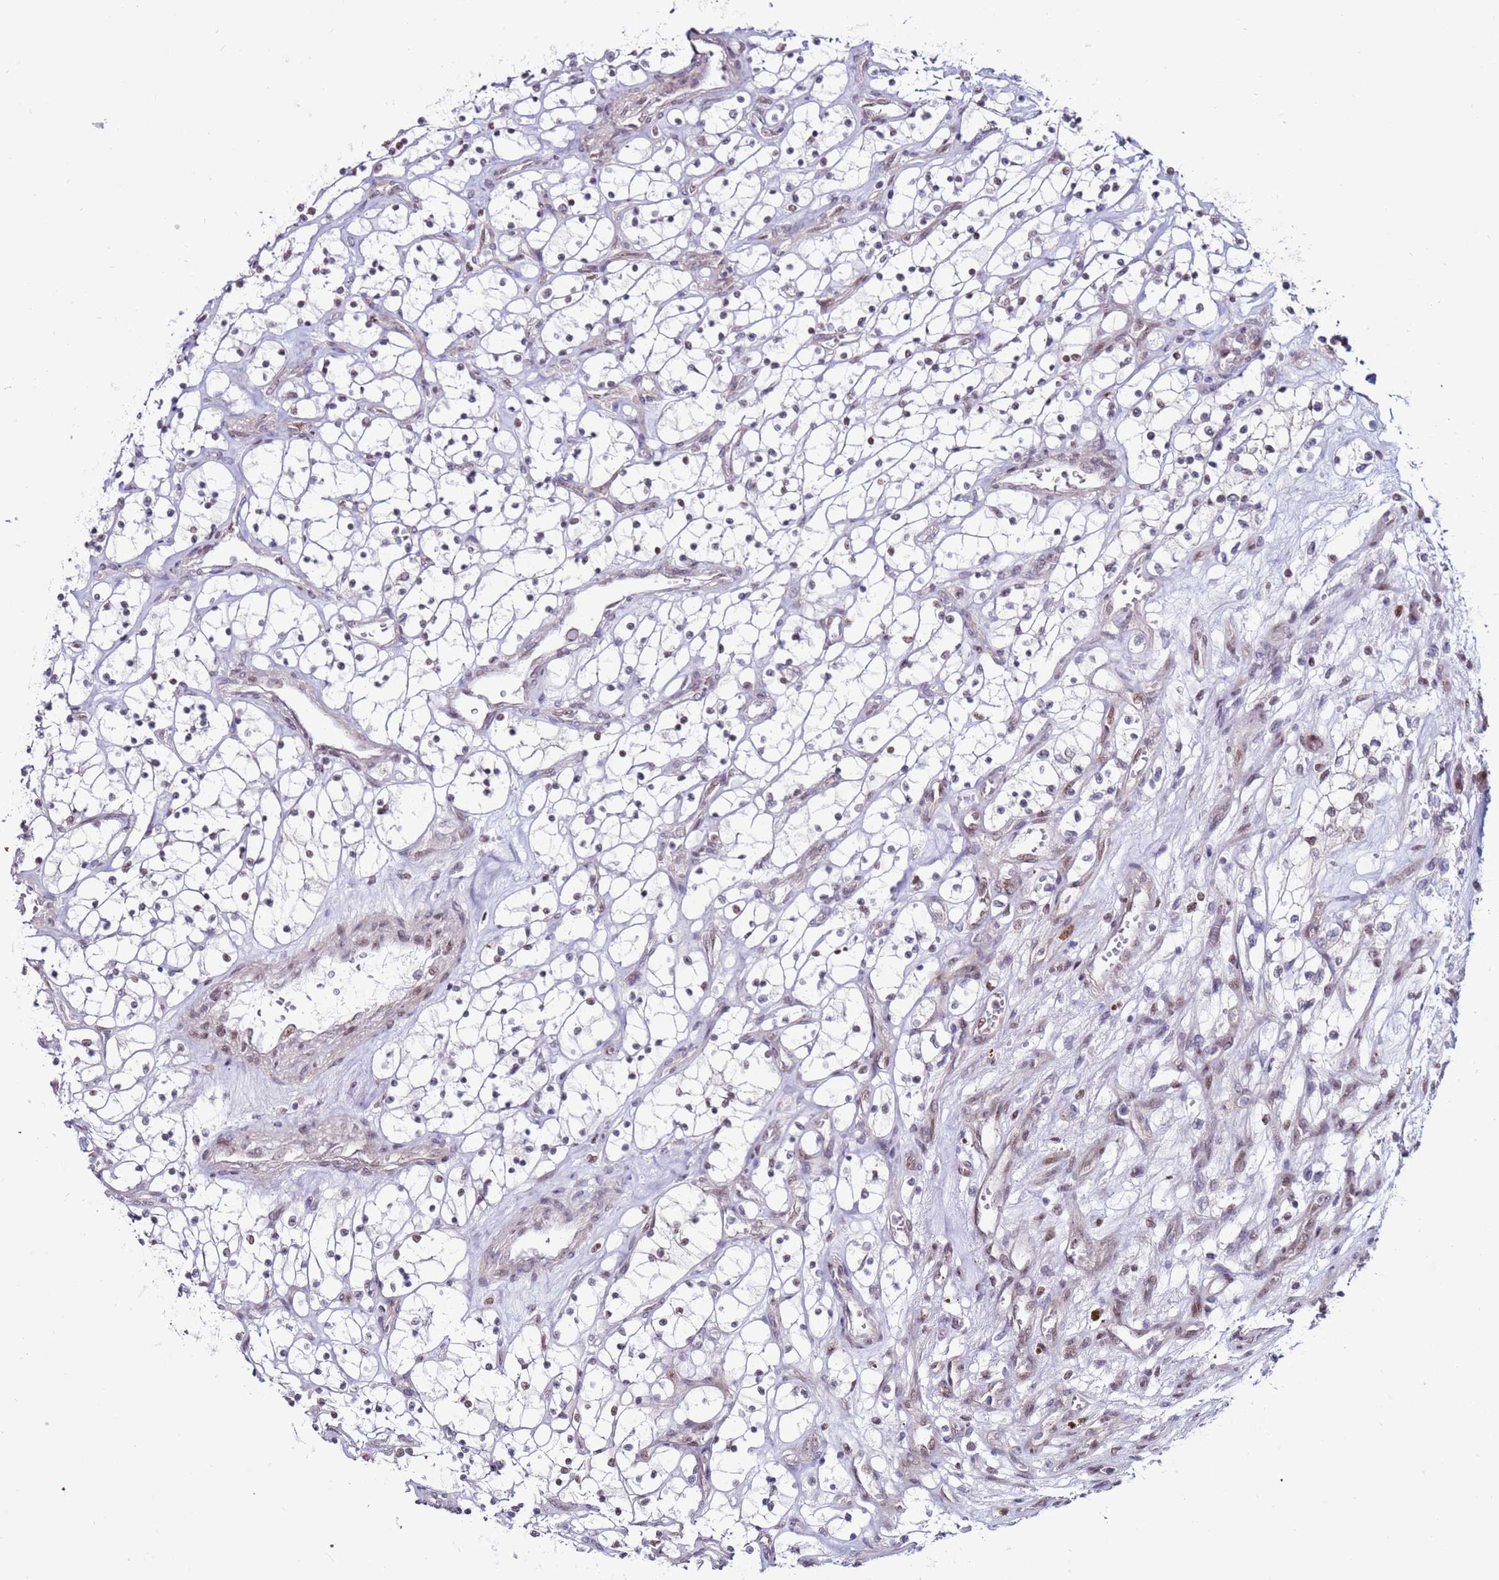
{"staining": {"intensity": "weak", "quantity": "<25%", "location": "nuclear"}, "tissue": "renal cancer", "cell_type": "Tumor cells", "image_type": "cancer", "snomed": [{"axis": "morphology", "description": "Adenocarcinoma, NOS"}, {"axis": "topography", "description": "Kidney"}], "caption": "Immunohistochemical staining of renal cancer displays no significant positivity in tumor cells.", "gene": "KPNA4", "patient": {"sex": "female", "age": 69}}